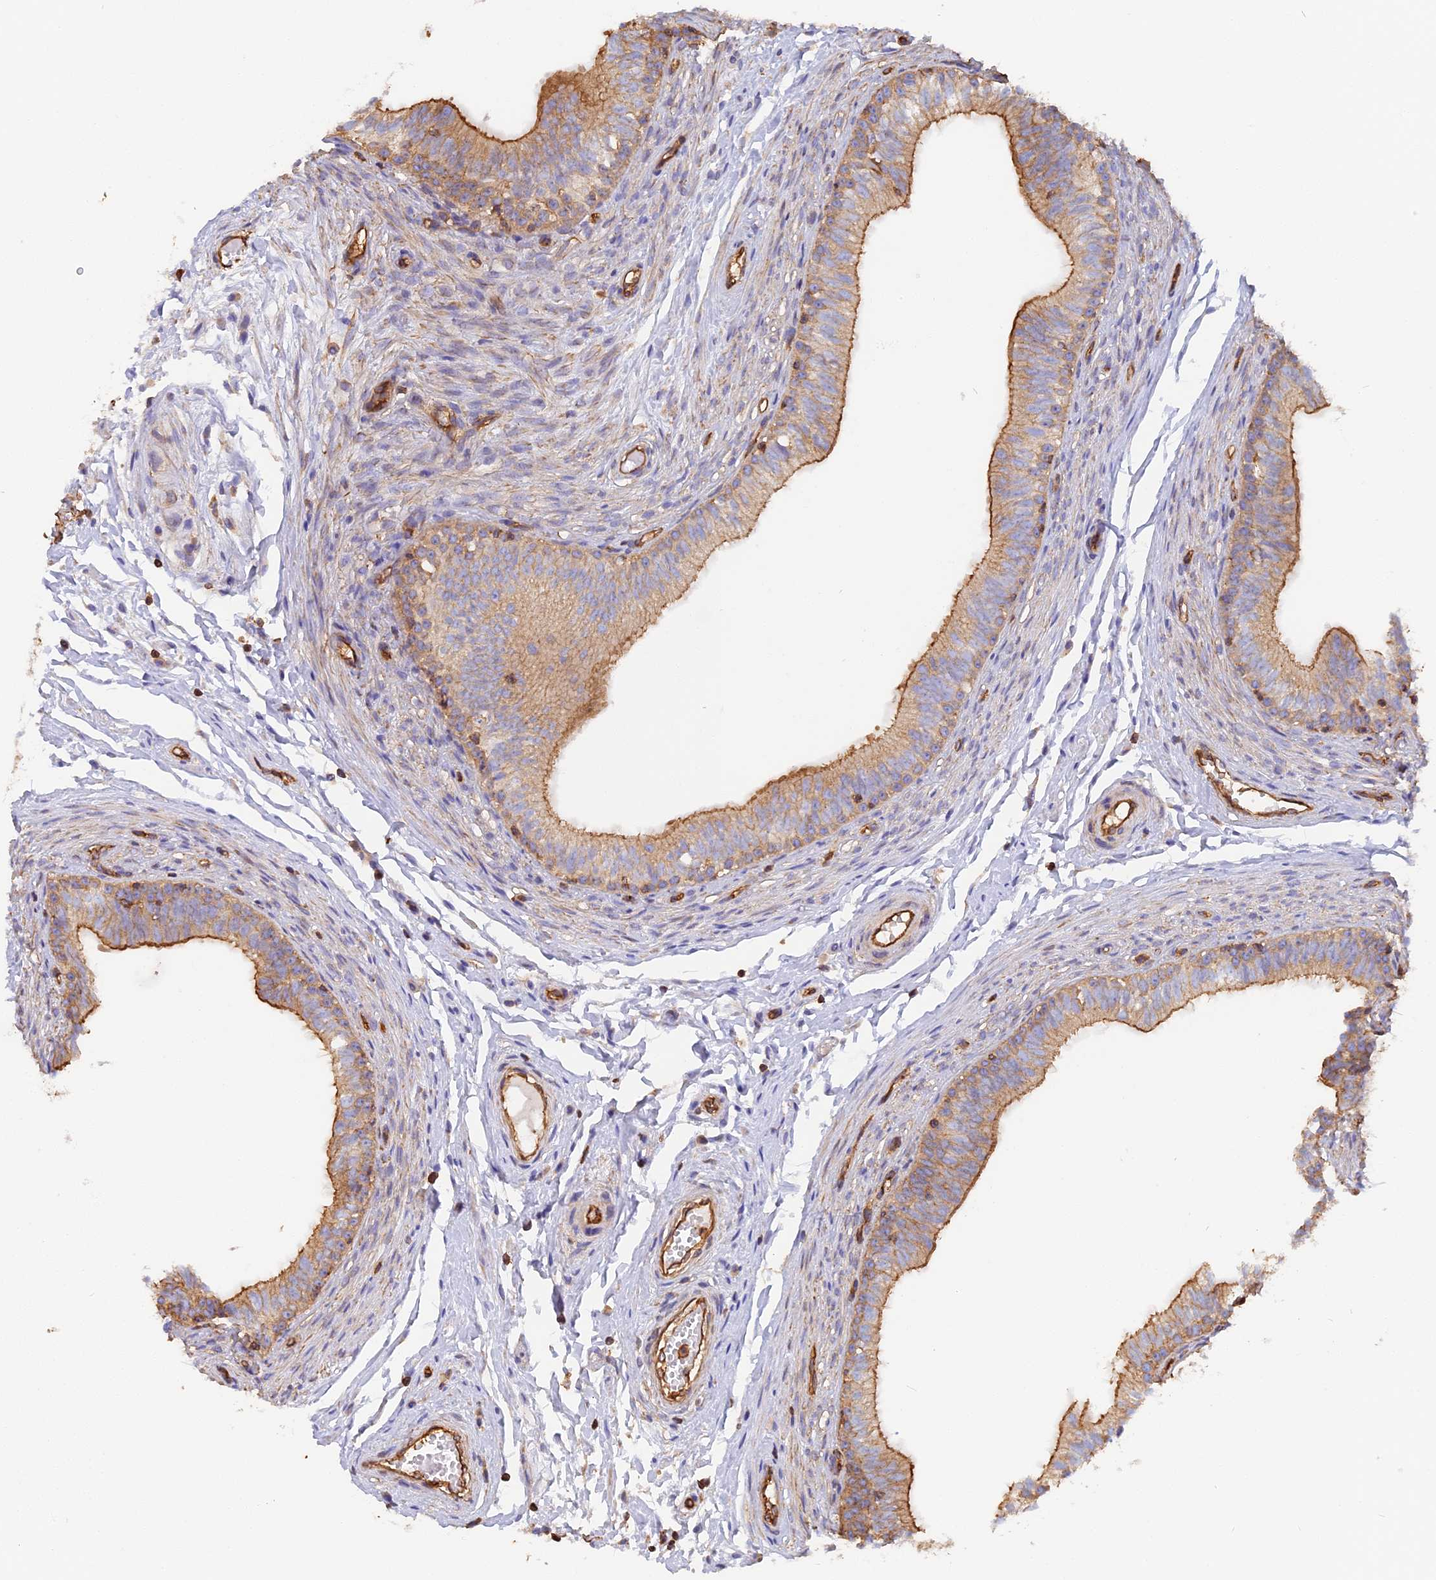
{"staining": {"intensity": "moderate", "quantity": ">75%", "location": "cytoplasmic/membranous"}, "tissue": "epididymis", "cell_type": "Glandular cells", "image_type": "normal", "snomed": [{"axis": "morphology", "description": "Normal tissue, NOS"}, {"axis": "topography", "description": "Epididymis, spermatic cord, NOS"}], "caption": "Epididymis stained with DAB (3,3'-diaminobenzidine) immunohistochemistry demonstrates medium levels of moderate cytoplasmic/membranous positivity in approximately >75% of glandular cells.", "gene": "VPS18", "patient": {"sex": "male", "age": 22}}